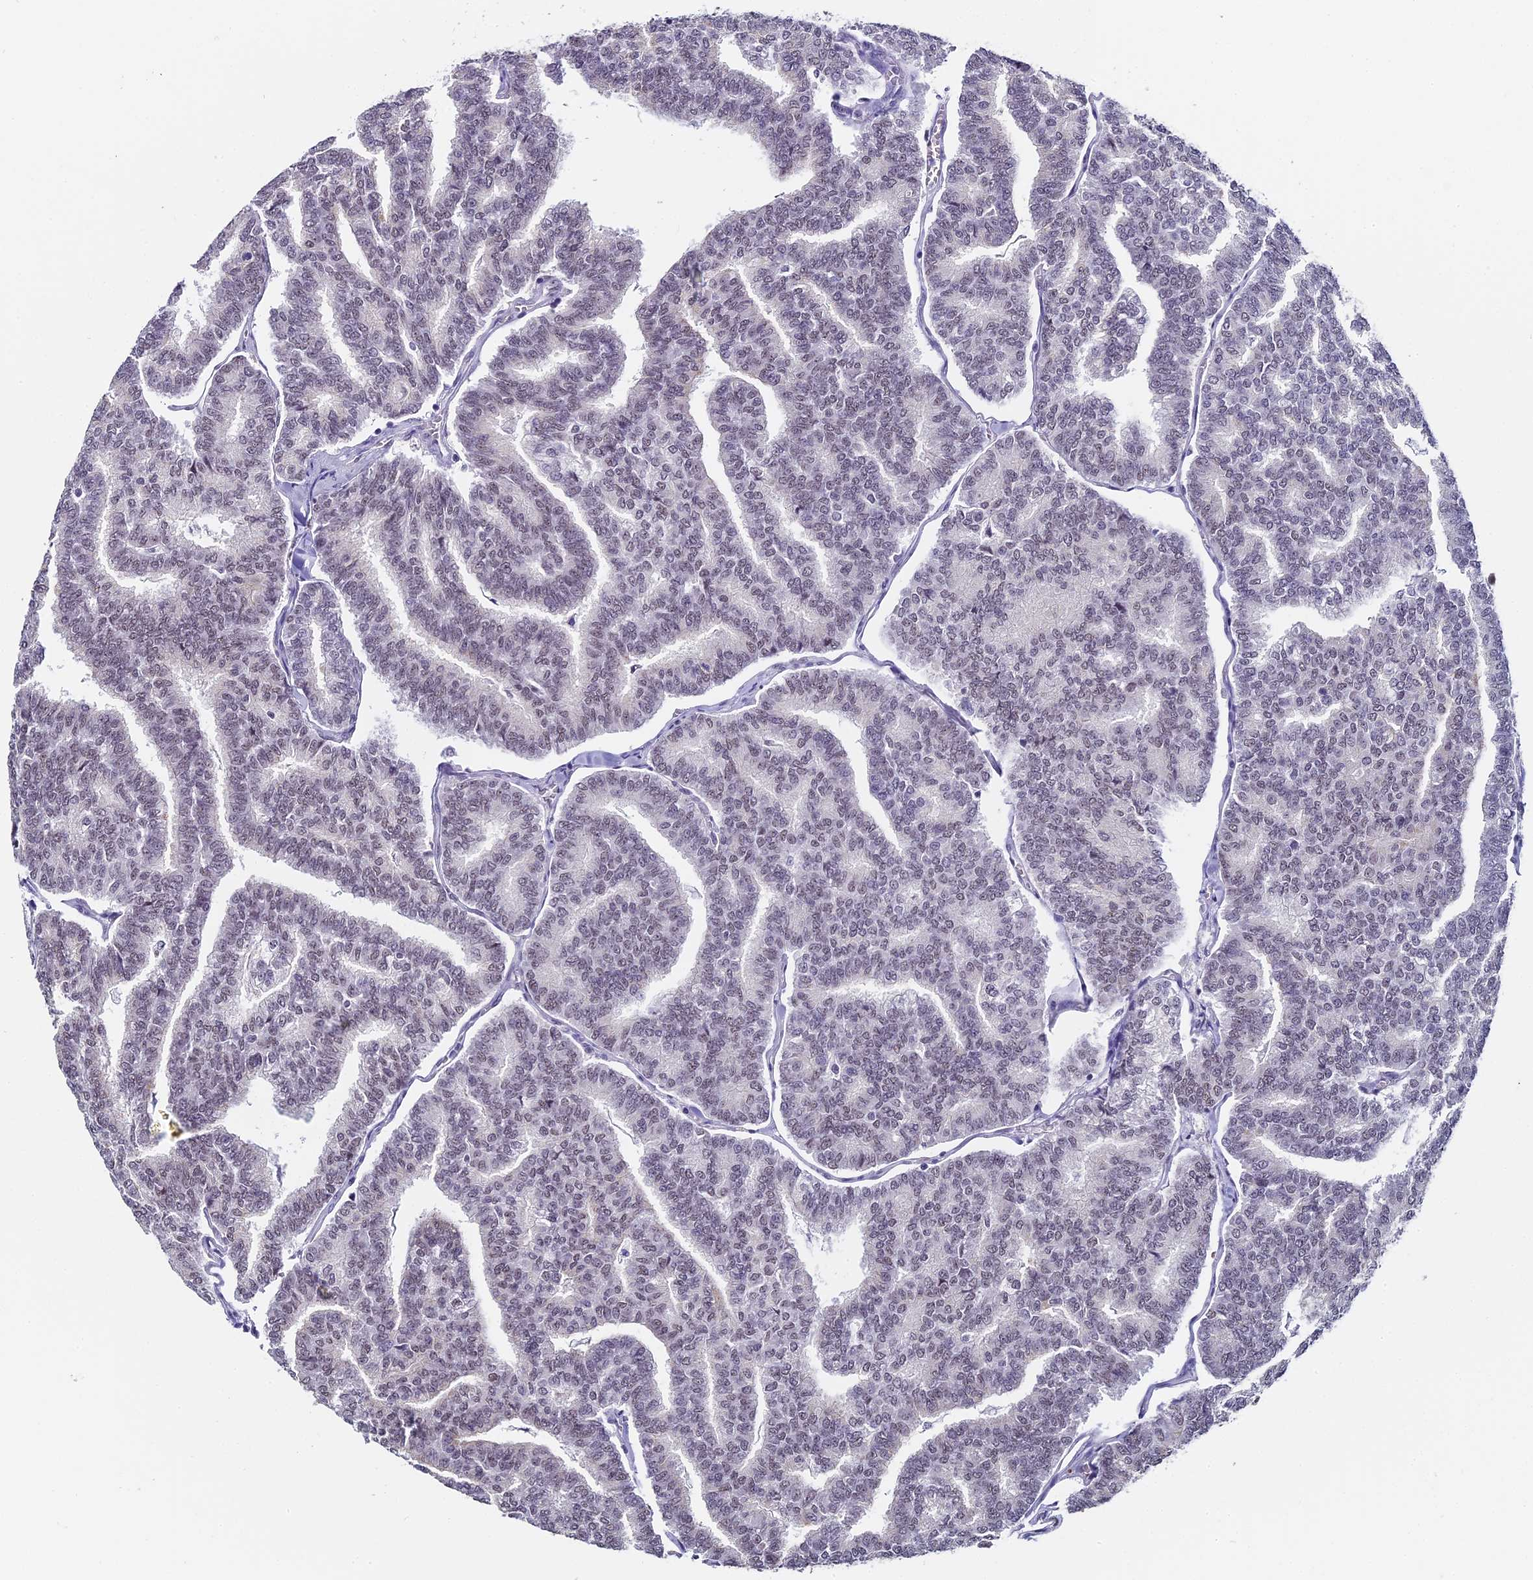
{"staining": {"intensity": "negative", "quantity": "none", "location": "none"}, "tissue": "thyroid cancer", "cell_type": "Tumor cells", "image_type": "cancer", "snomed": [{"axis": "morphology", "description": "Papillary adenocarcinoma, NOS"}, {"axis": "topography", "description": "Thyroid gland"}], "caption": "The immunohistochemistry (IHC) photomicrograph has no significant expression in tumor cells of papillary adenocarcinoma (thyroid) tissue.", "gene": "CD2BP2", "patient": {"sex": "female", "age": 35}}